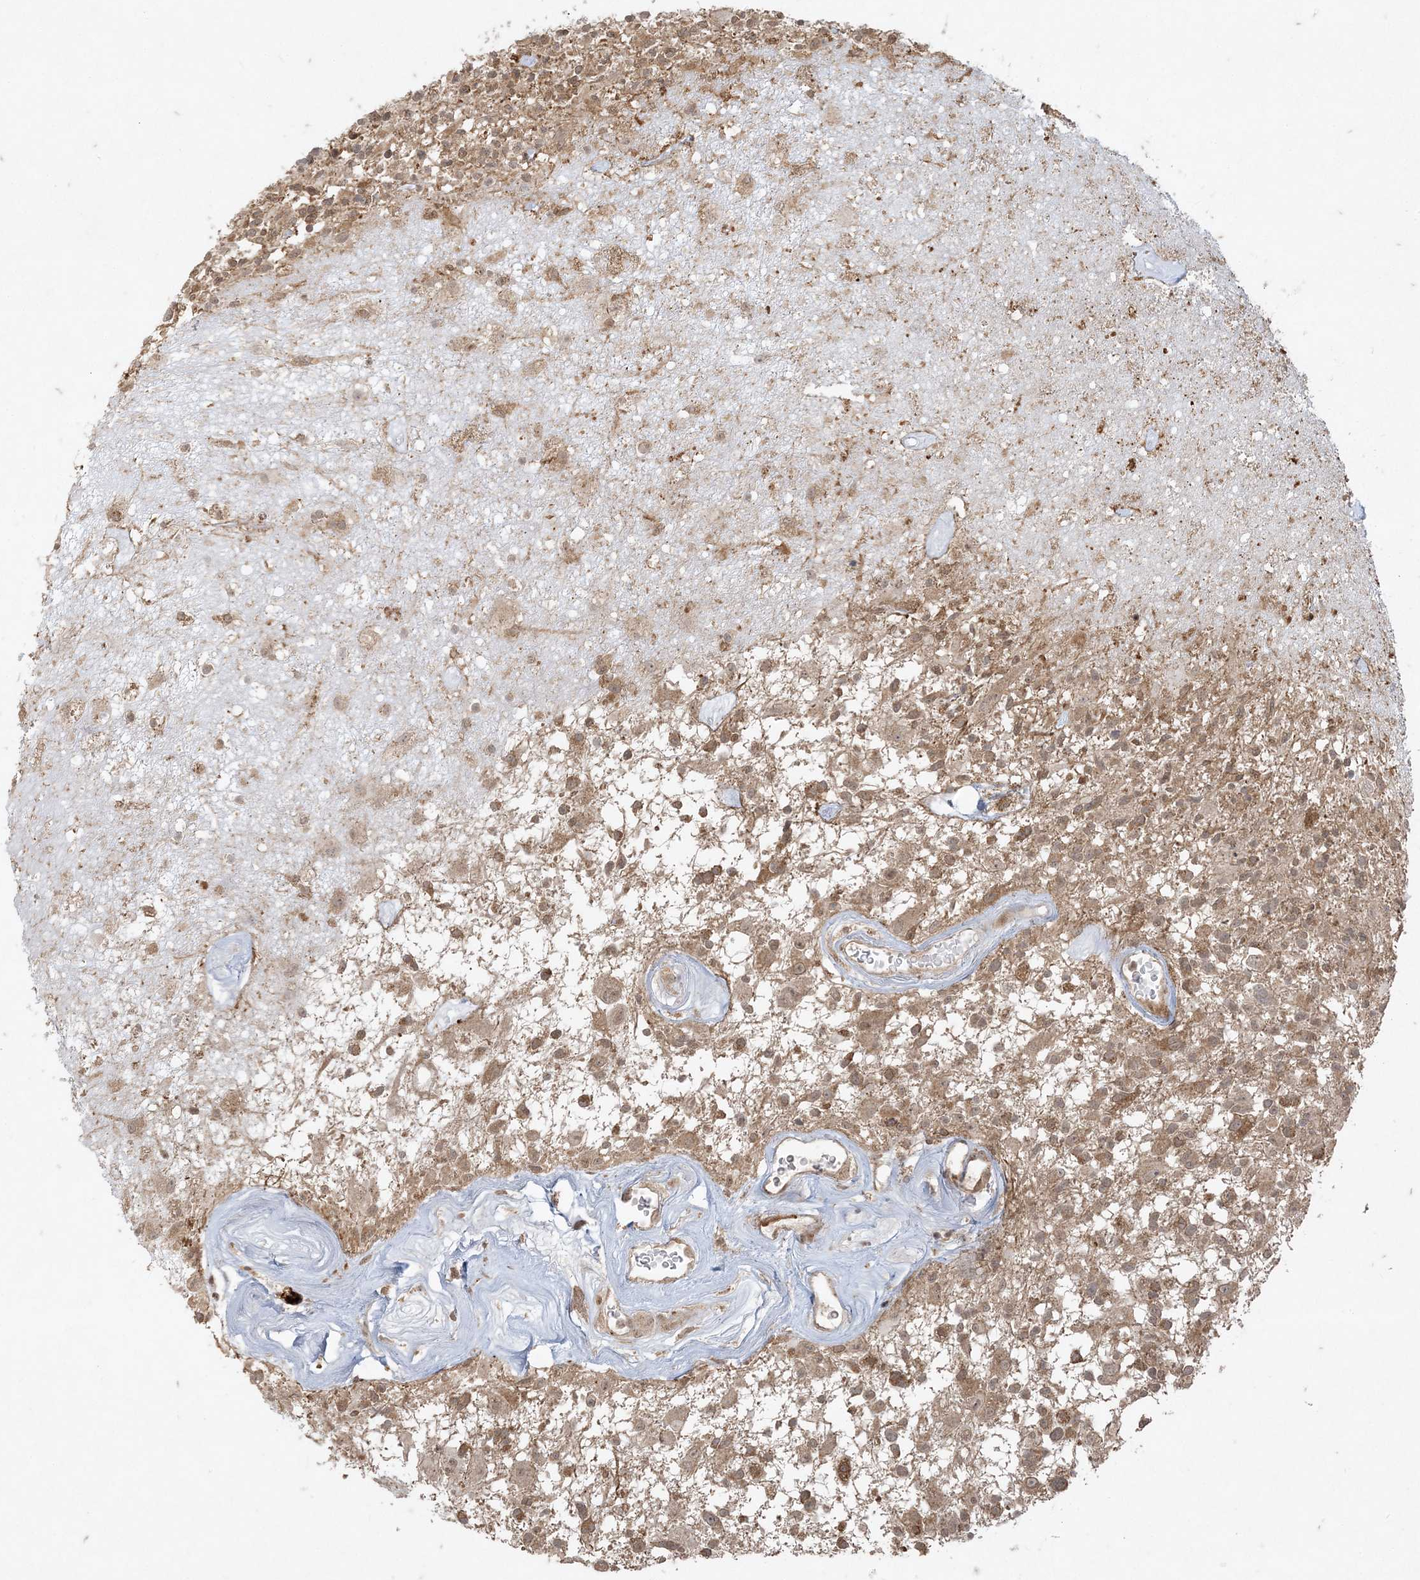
{"staining": {"intensity": "weak", "quantity": ">75%", "location": "cytoplasmic/membranous"}, "tissue": "glioma", "cell_type": "Tumor cells", "image_type": "cancer", "snomed": [{"axis": "morphology", "description": "Glioma, malignant, High grade"}, {"axis": "morphology", "description": "Glioblastoma, NOS"}, {"axis": "topography", "description": "Brain"}], "caption": "A brown stain shows weak cytoplasmic/membranous staining of a protein in glioma tumor cells.", "gene": "RRAS", "patient": {"sex": "male", "age": 60}}